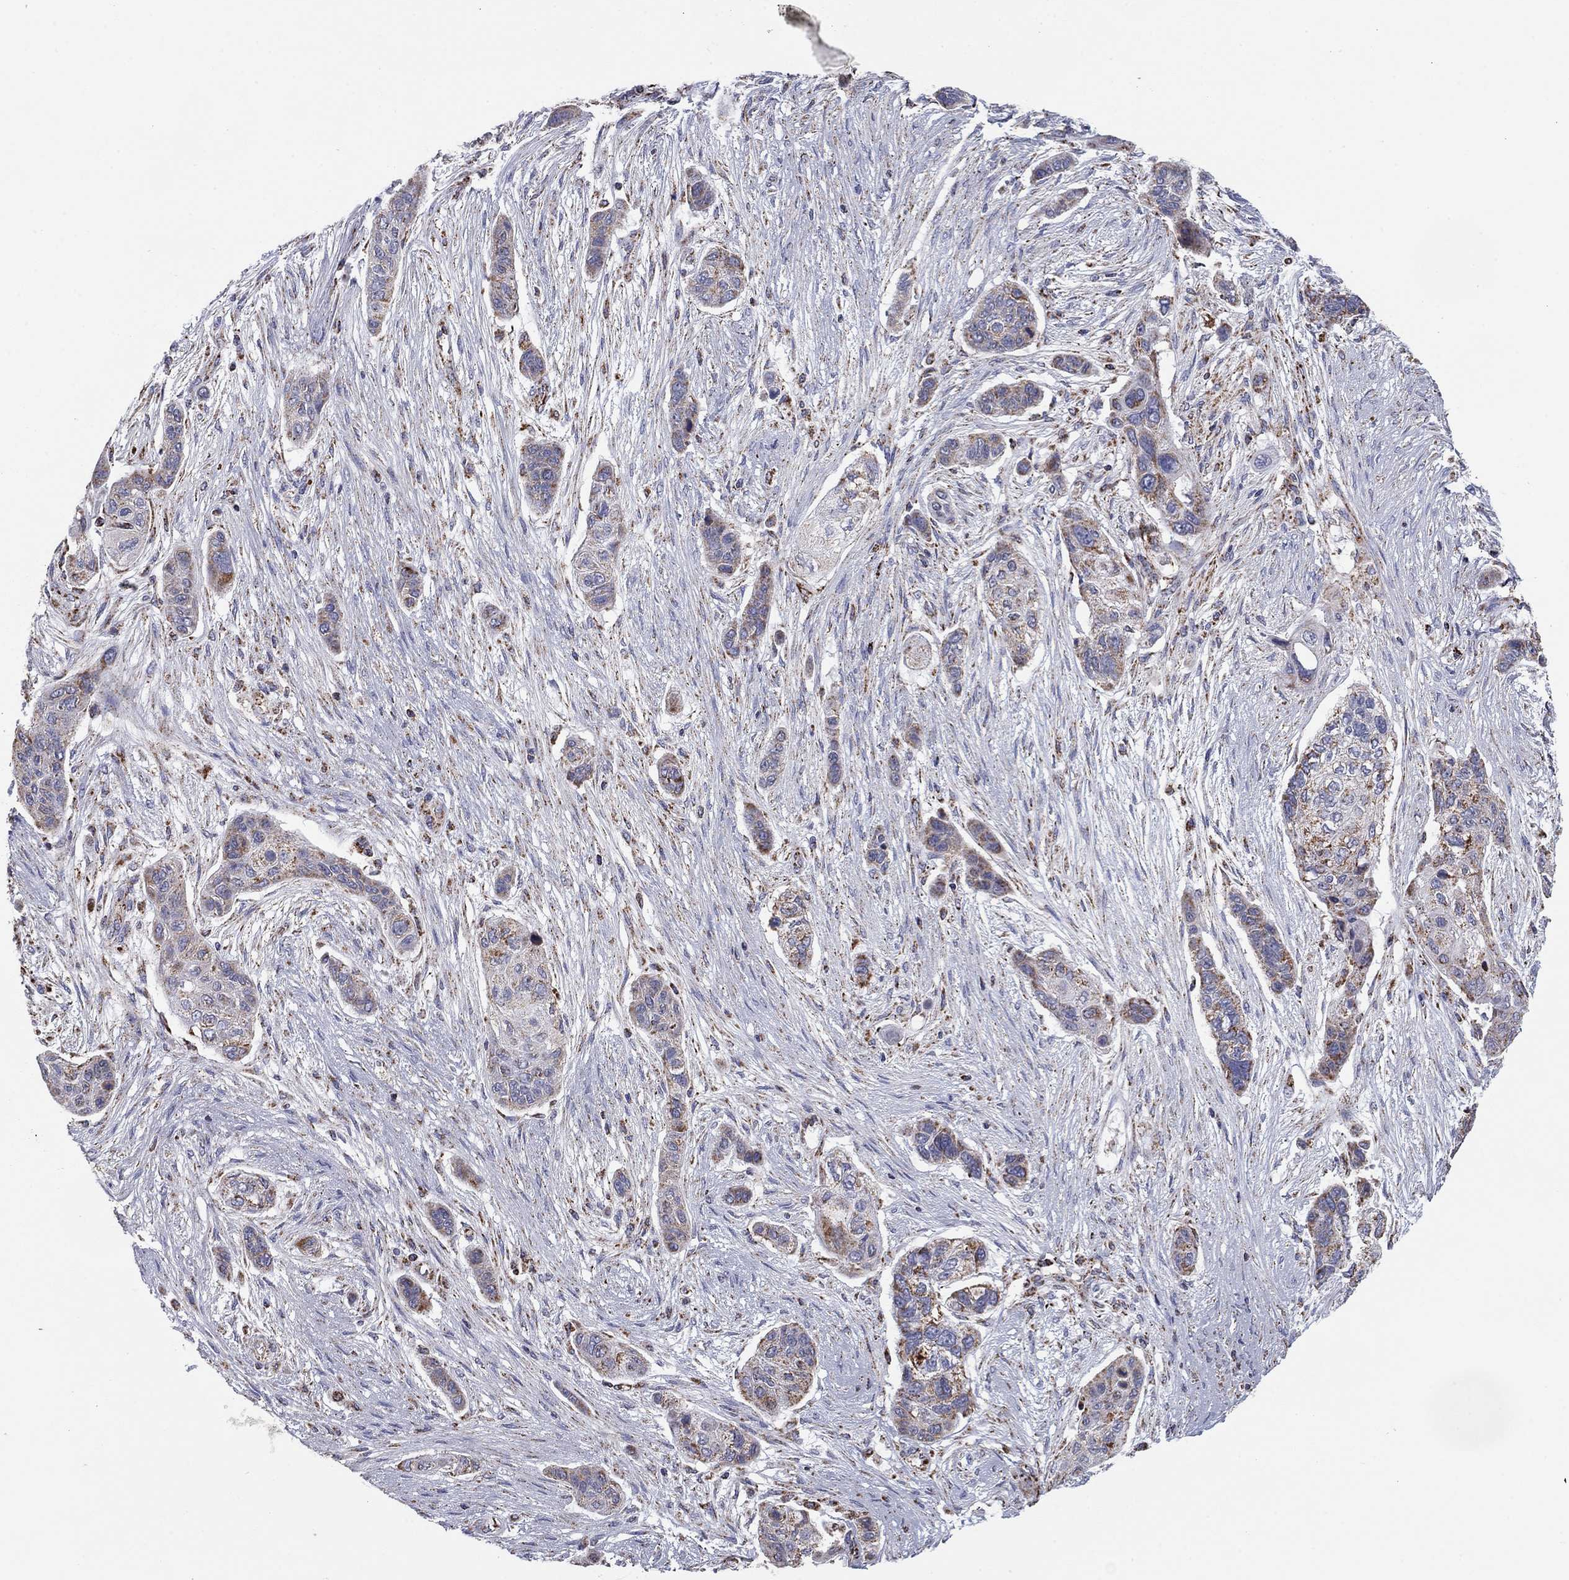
{"staining": {"intensity": "moderate", "quantity": "25%-75%", "location": "cytoplasmic/membranous"}, "tissue": "lung cancer", "cell_type": "Tumor cells", "image_type": "cancer", "snomed": [{"axis": "morphology", "description": "Squamous cell carcinoma, NOS"}, {"axis": "topography", "description": "Lung"}], "caption": "There is medium levels of moderate cytoplasmic/membranous expression in tumor cells of lung cancer (squamous cell carcinoma), as demonstrated by immunohistochemical staining (brown color).", "gene": "NDUFV1", "patient": {"sex": "male", "age": 69}}